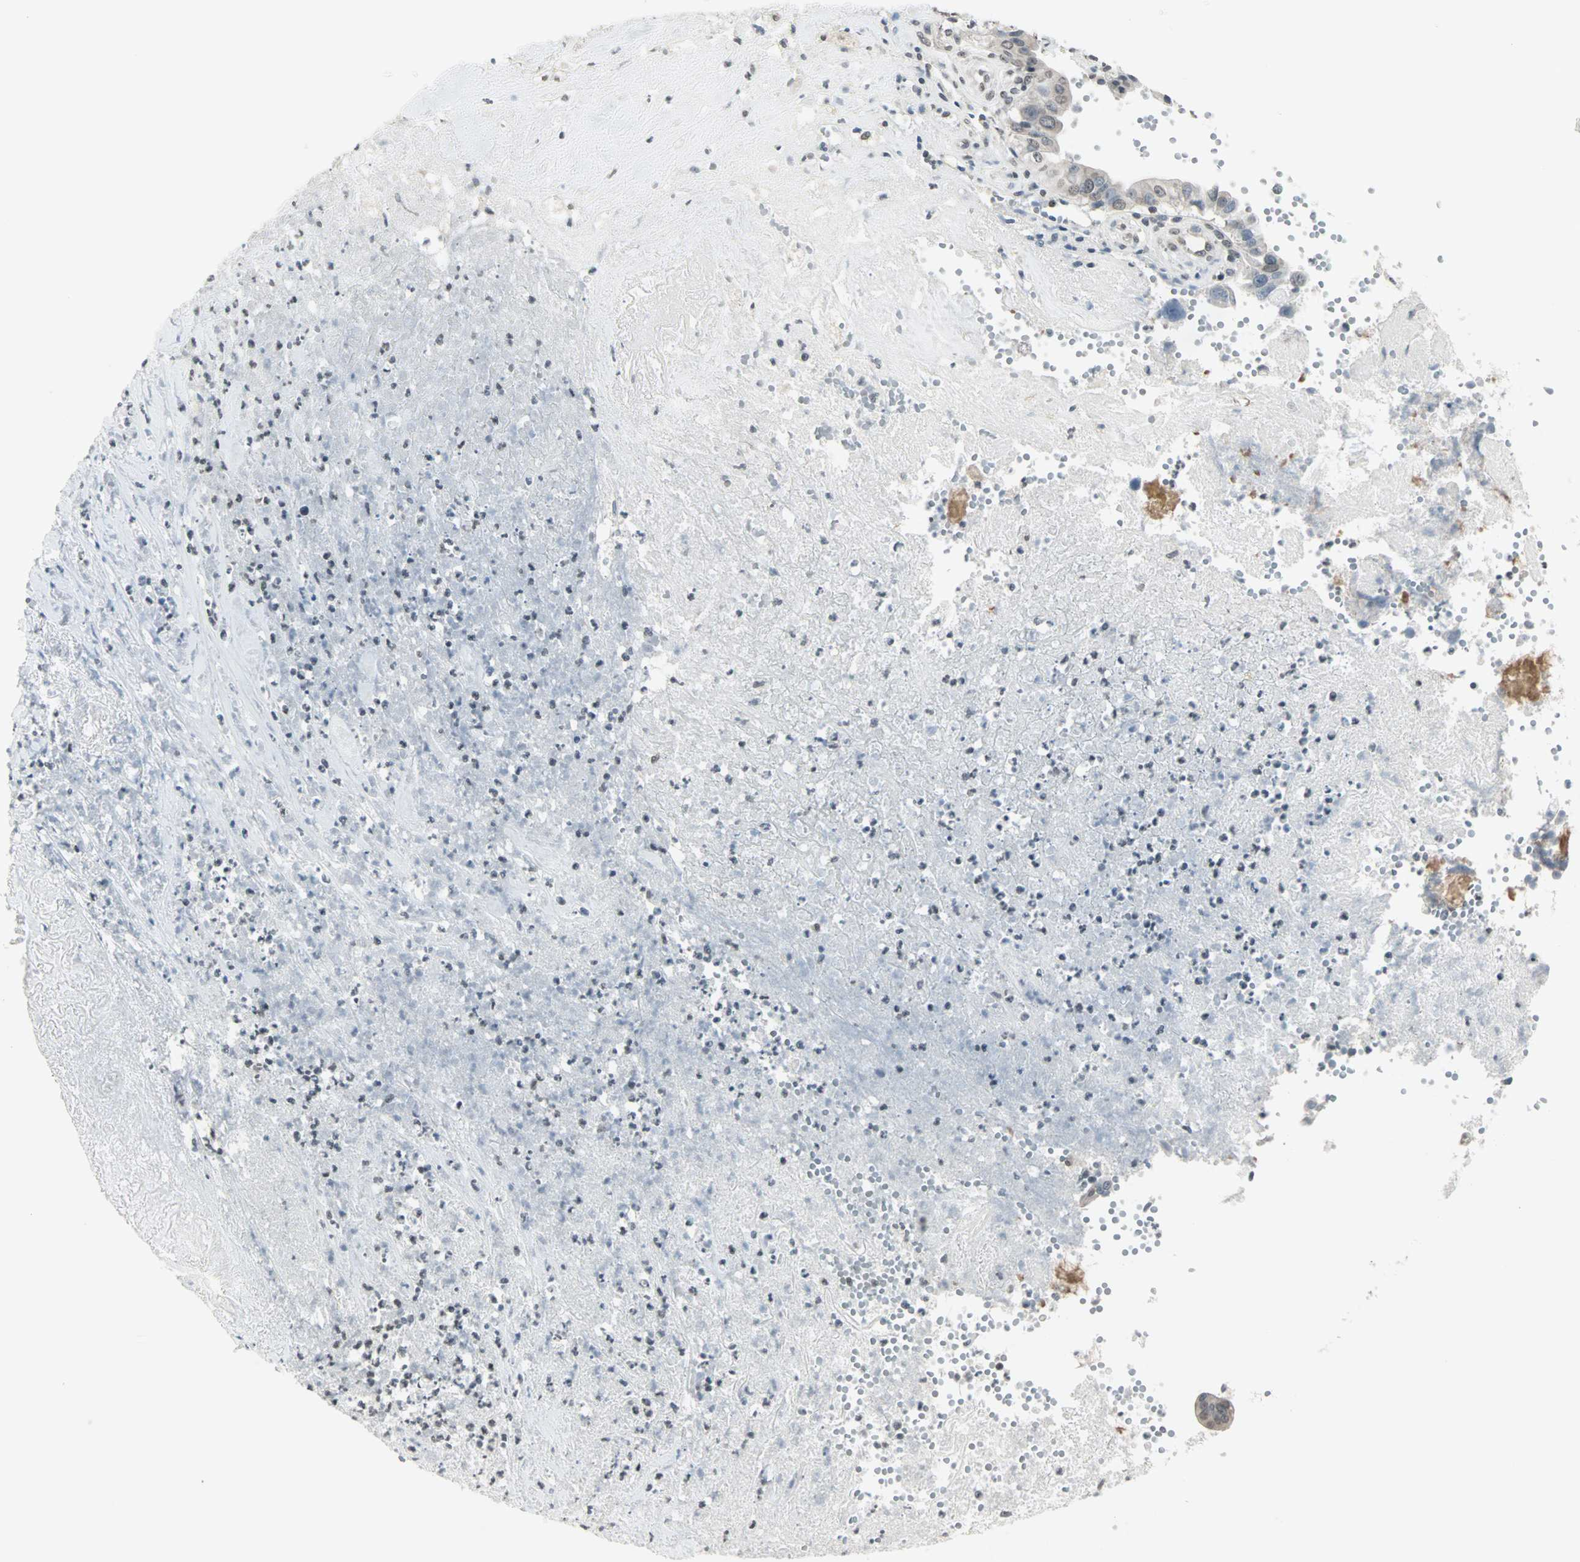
{"staining": {"intensity": "weak", "quantity": "<25%", "location": "cytoplasmic/membranous"}, "tissue": "liver cancer", "cell_type": "Tumor cells", "image_type": "cancer", "snomed": [{"axis": "morphology", "description": "Cholangiocarcinoma"}, {"axis": "topography", "description": "Liver"}], "caption": "This is an immunohistochemistry (IHC) photomicrograph of human liver cholangiocarcinoma. There is no expression in tumor cells.", "gene": "CBLC", "patient": {"sex": "female", "age": 61}}